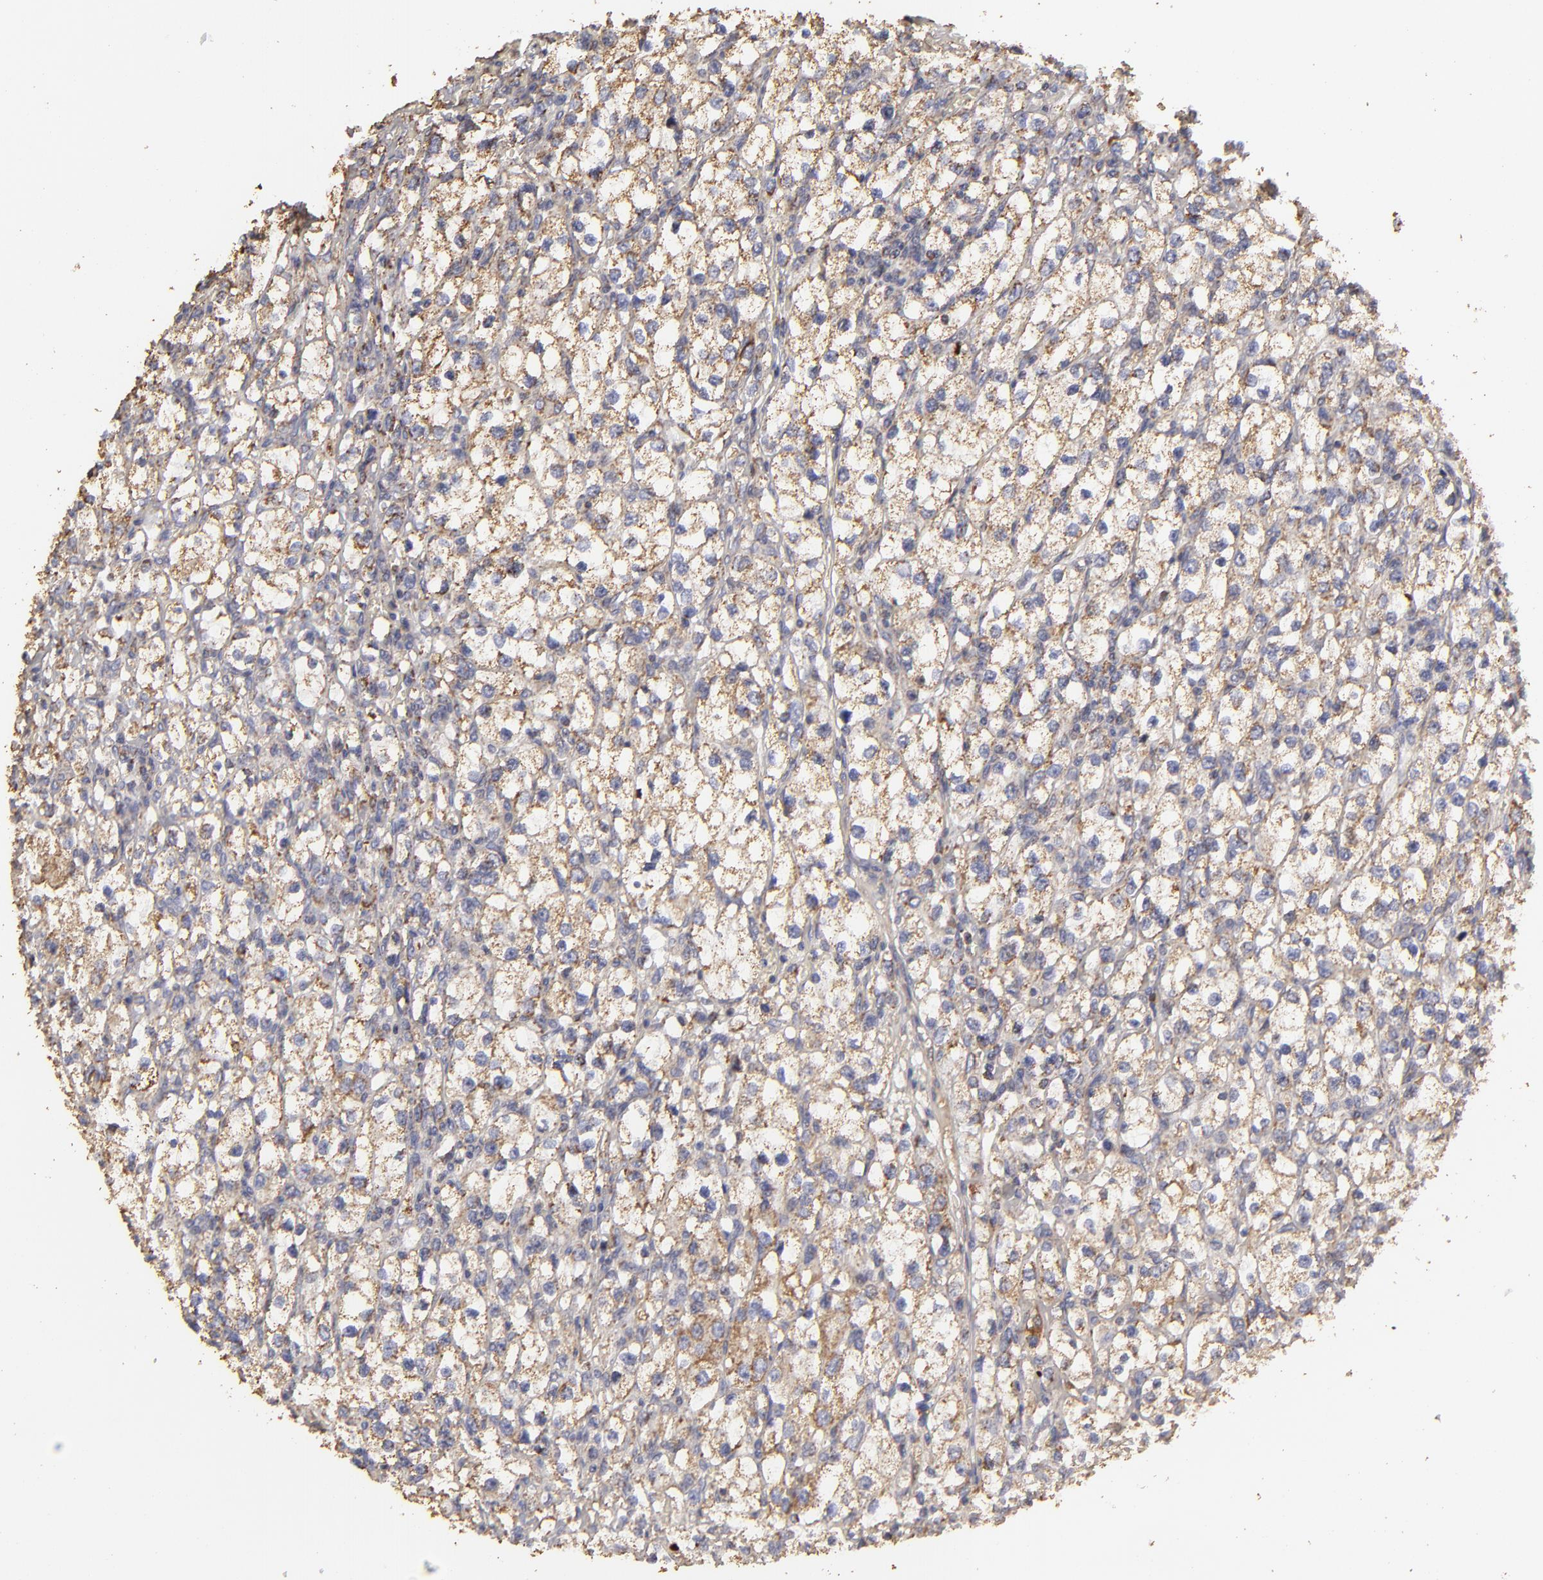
{"staining": {"intensity": "moderate", "quantity": ">75%", "location": "cytoplasmic/membranous"}, "tissue": "renal cancer", "cell_type": "Tumor cells", "image_type": "cancer", "snomed": [{"axis": "morphology", "description": "Adenocarcinoma, NOS"}, {"axis": "topography", "description": "Kidney"}], "caption": "There is medium levels of moderate cytoplasmic/membranous staining in tumor cells of renal adenocarcinoma, as demonstrated by immunohistochemical staining (brown color).", "gene": "CFB", "patient": {"sex": "female", "age": 62}}